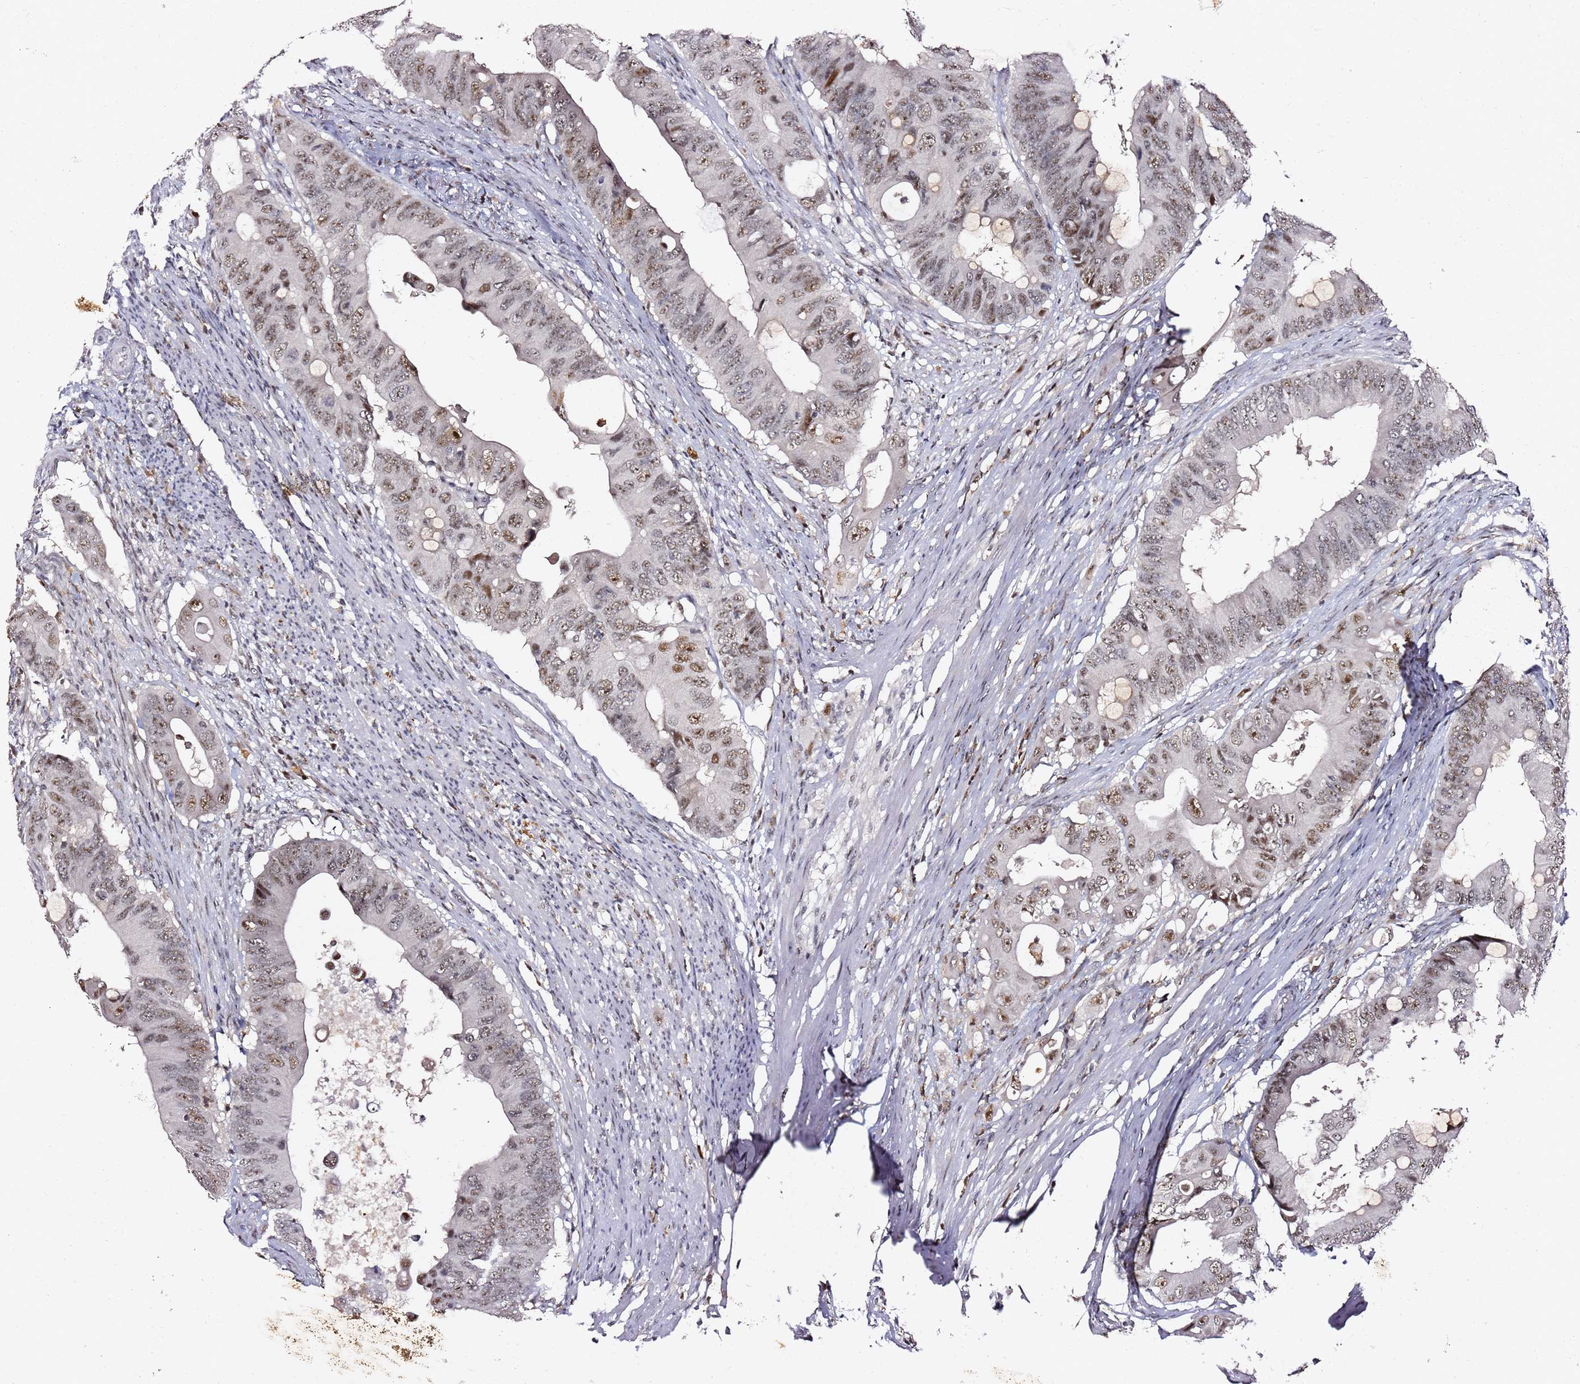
{"staining": {"intensity": "moderate", "quantity": ">75%", "location": "nuclear"}, "tissue": "colorectal cancer", "cell_type": "Tumor cells", "image_type": "cancer", "snomed": [{"axis": "morphology", "description": "Adenocarcinoma, NOS"}, {"axis": "topography", "description": "Colon"}], "caption": "Immunohistochemistry of human colorectal adenocarcinoma demonstrates medium levels of moderate nuclear staining in about >75% of tumor cells. (DAB IHC with brightfield microscopy, high magnification).", "gene": "FCF1", "patient": {"sex": "male", "age": 71}}